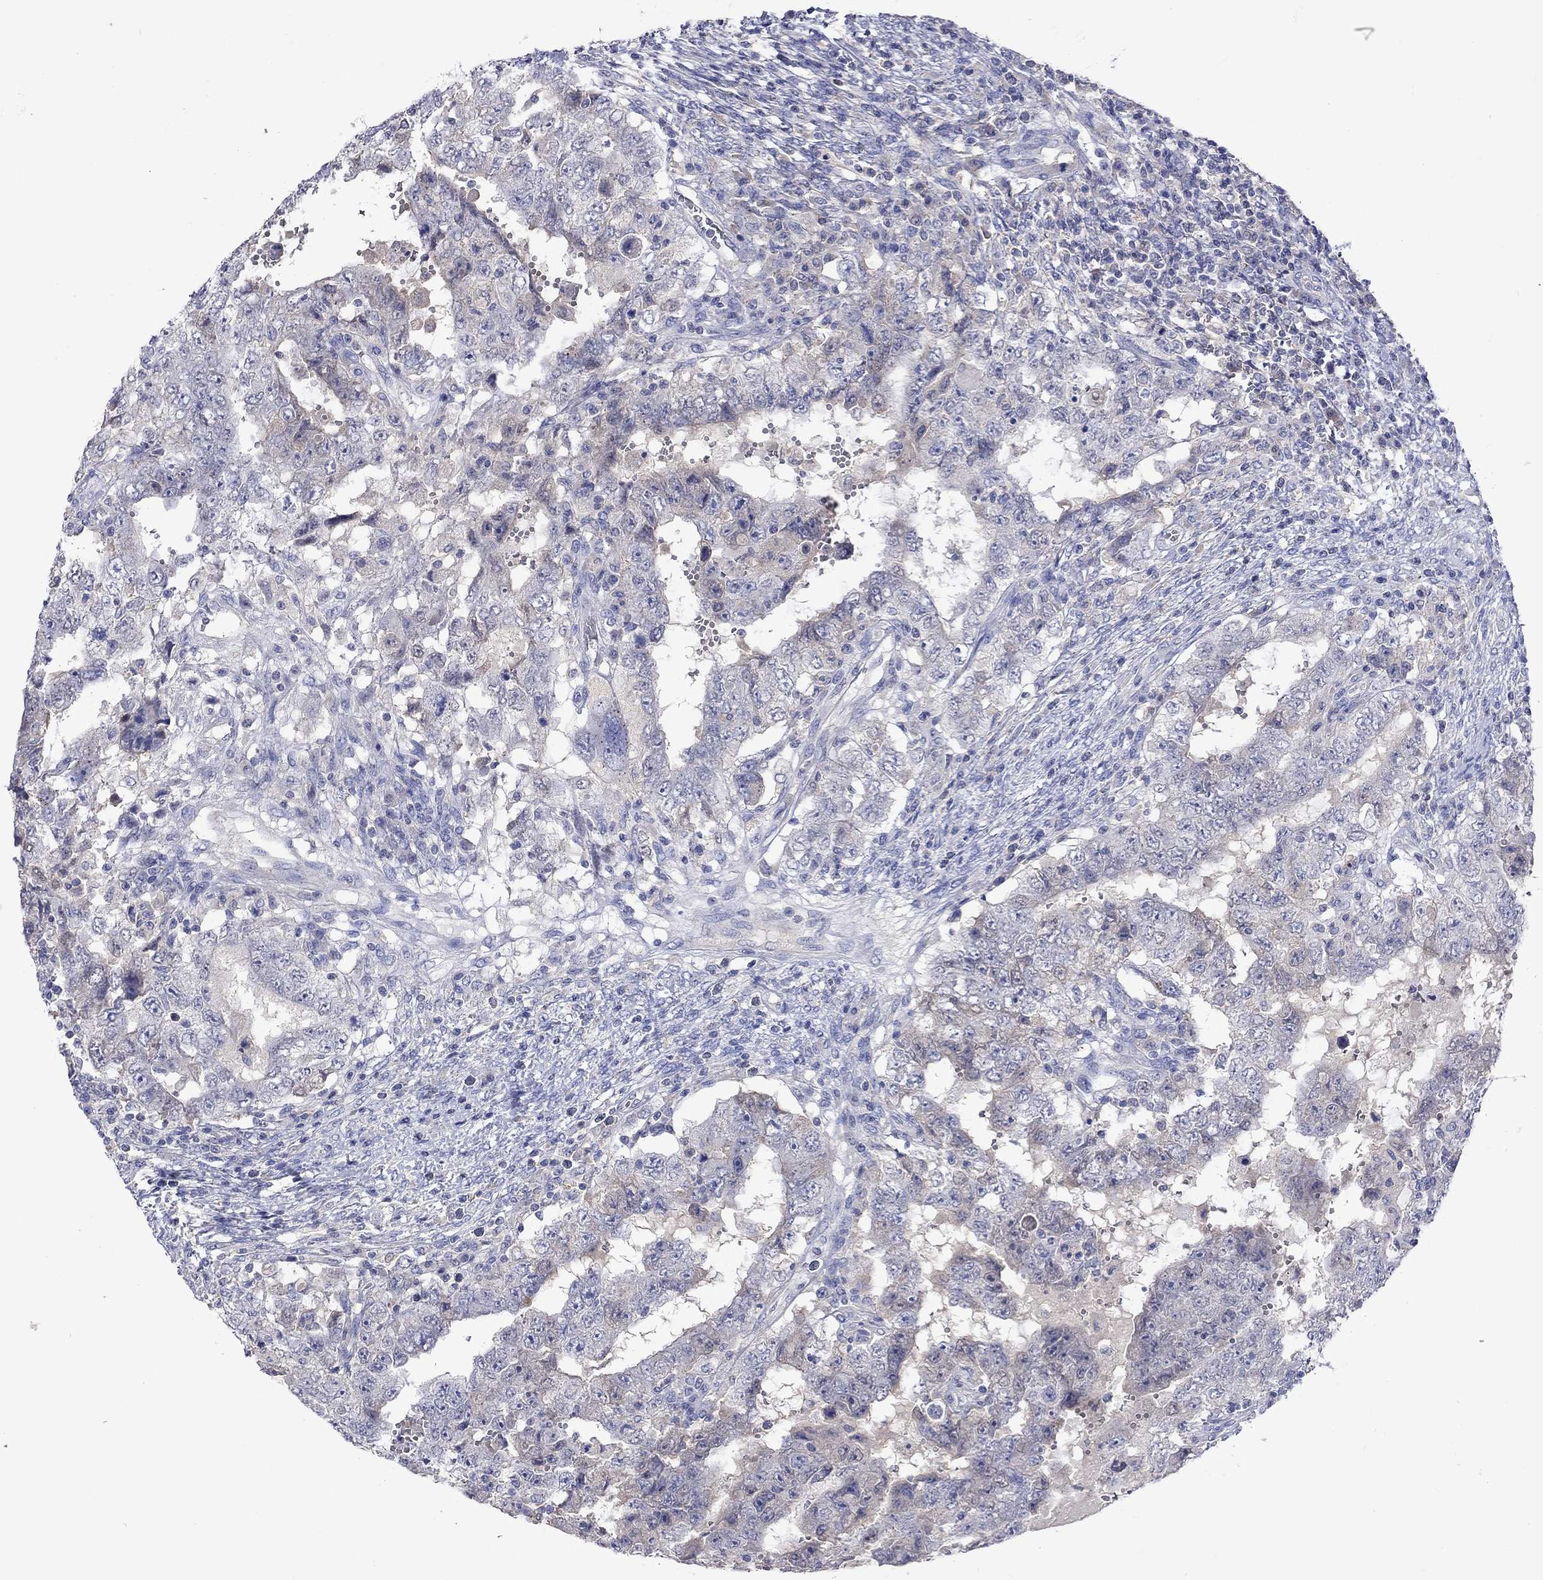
{"staining": {"intensity": "negative", "quantity": "none", "location": "none"}, "tissue": "testis cancer", "cell_type": "Tumor cells", "image_type": "cancer", "snomed": [{"axis": "morphology", "description": "Carcinoma, Embryonal, NOS"}, {"axis": "topography", "description": "Testis"}], "caption": "An IHC histopathology image of testis cancer is shown. There is no staining in tumor cells of testis cancer. (Immunohistochemistry (ihc), brightfield microscopy, high magnification).", "gene": "LRFN4", "patient": {"sex": "male", "age": 26}}